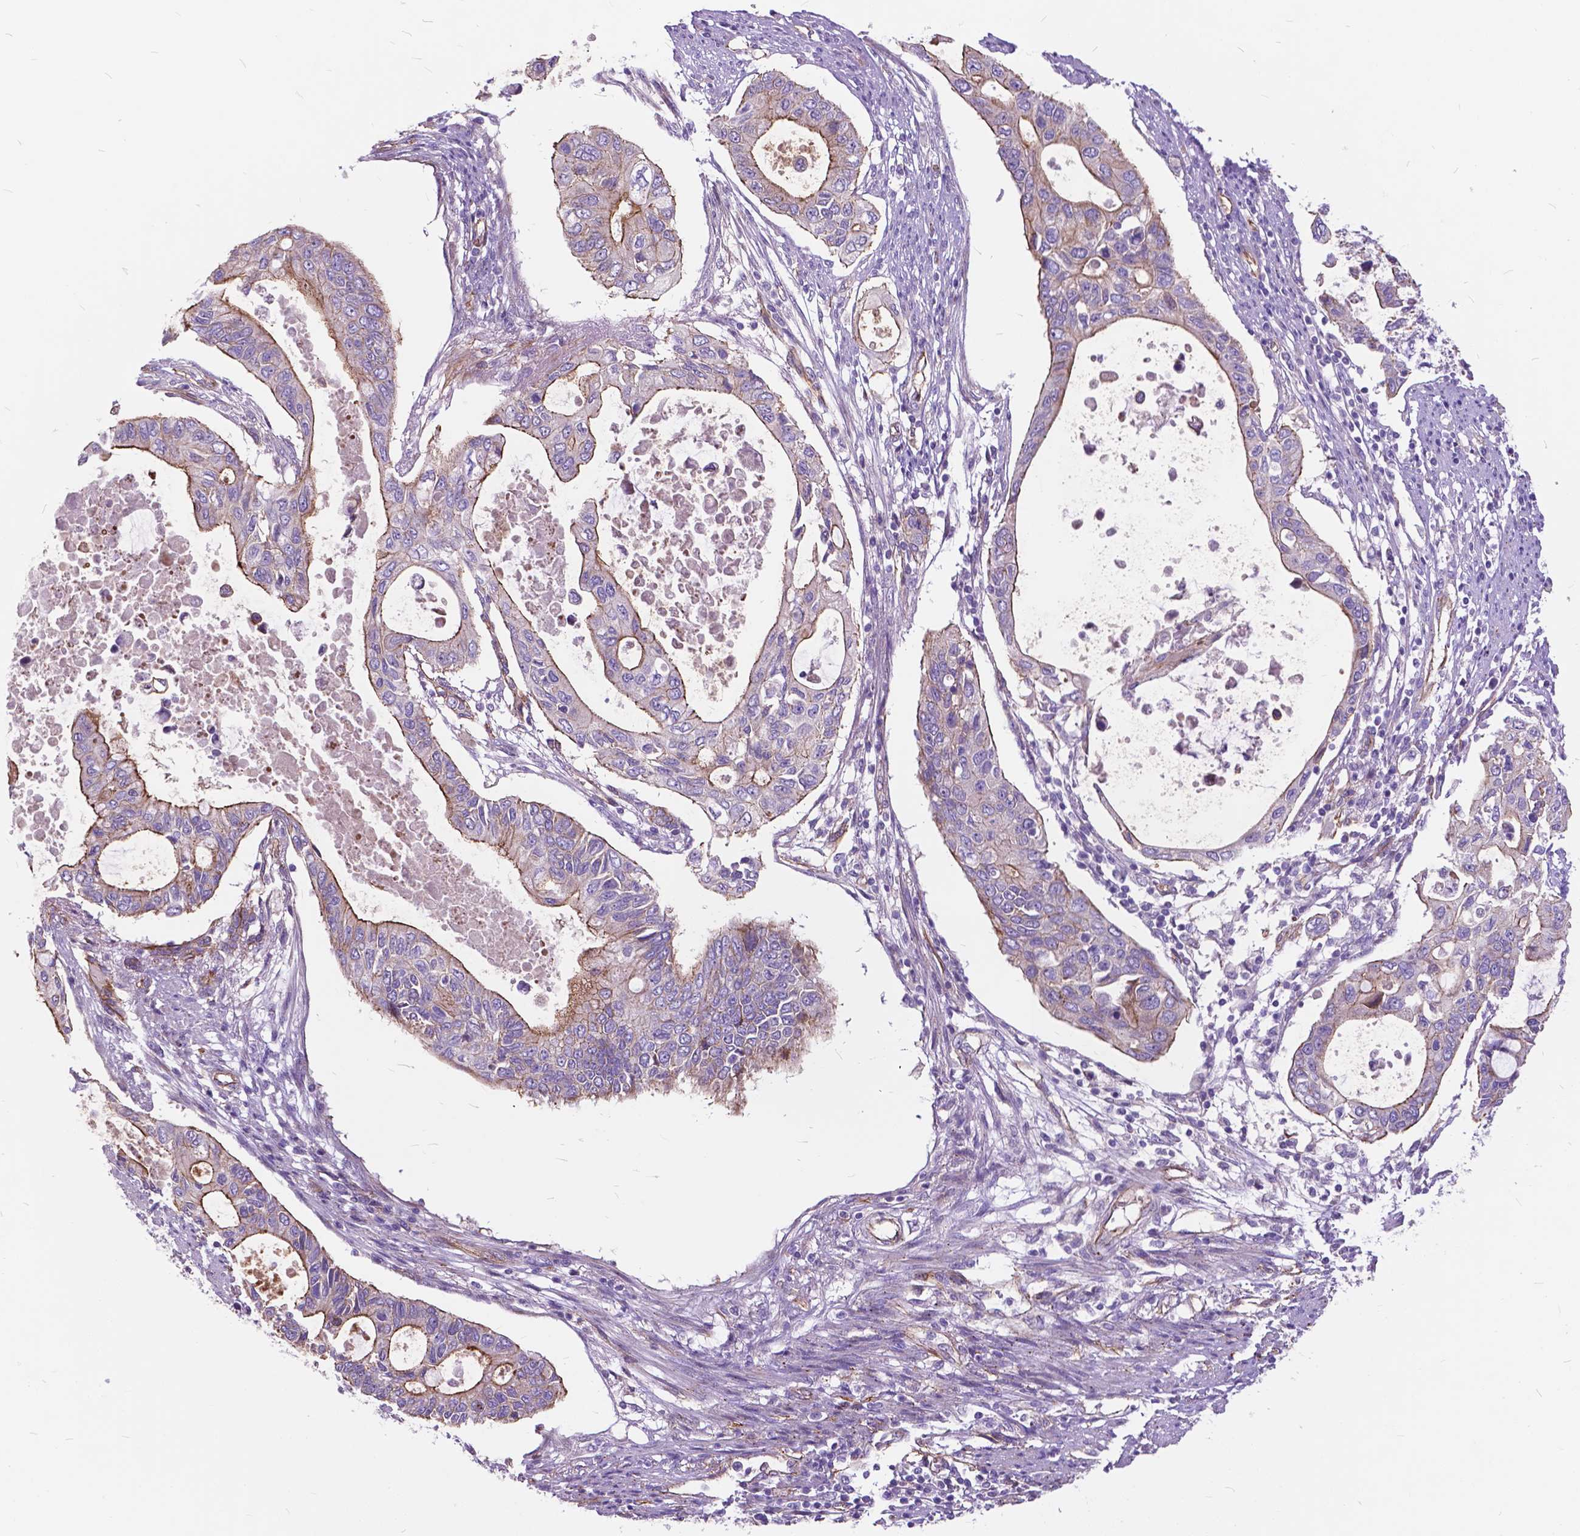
{"staining": {"intensity": "moderate", "quantity": "<25%", "location": "cytoplasmic/membranous"}, "tissue": "pancreatic cancer", "cell_type": "Tumor cells", "image_type": "cancer", "snomed": [{"axis": "morphology", "description": "Adenocarcinoma, NOS"}, {"axis": "topography", "description": "Pancreas"}], "caption": "Pancreatic cancer (adenocarcinoma) stained with a brown dye displays moderate cytoplasmic/membranous positive positivity in approximately <25% of tumor cells.", "gene": "FLT4", "patient": {"sex": "female", "age": 63}}